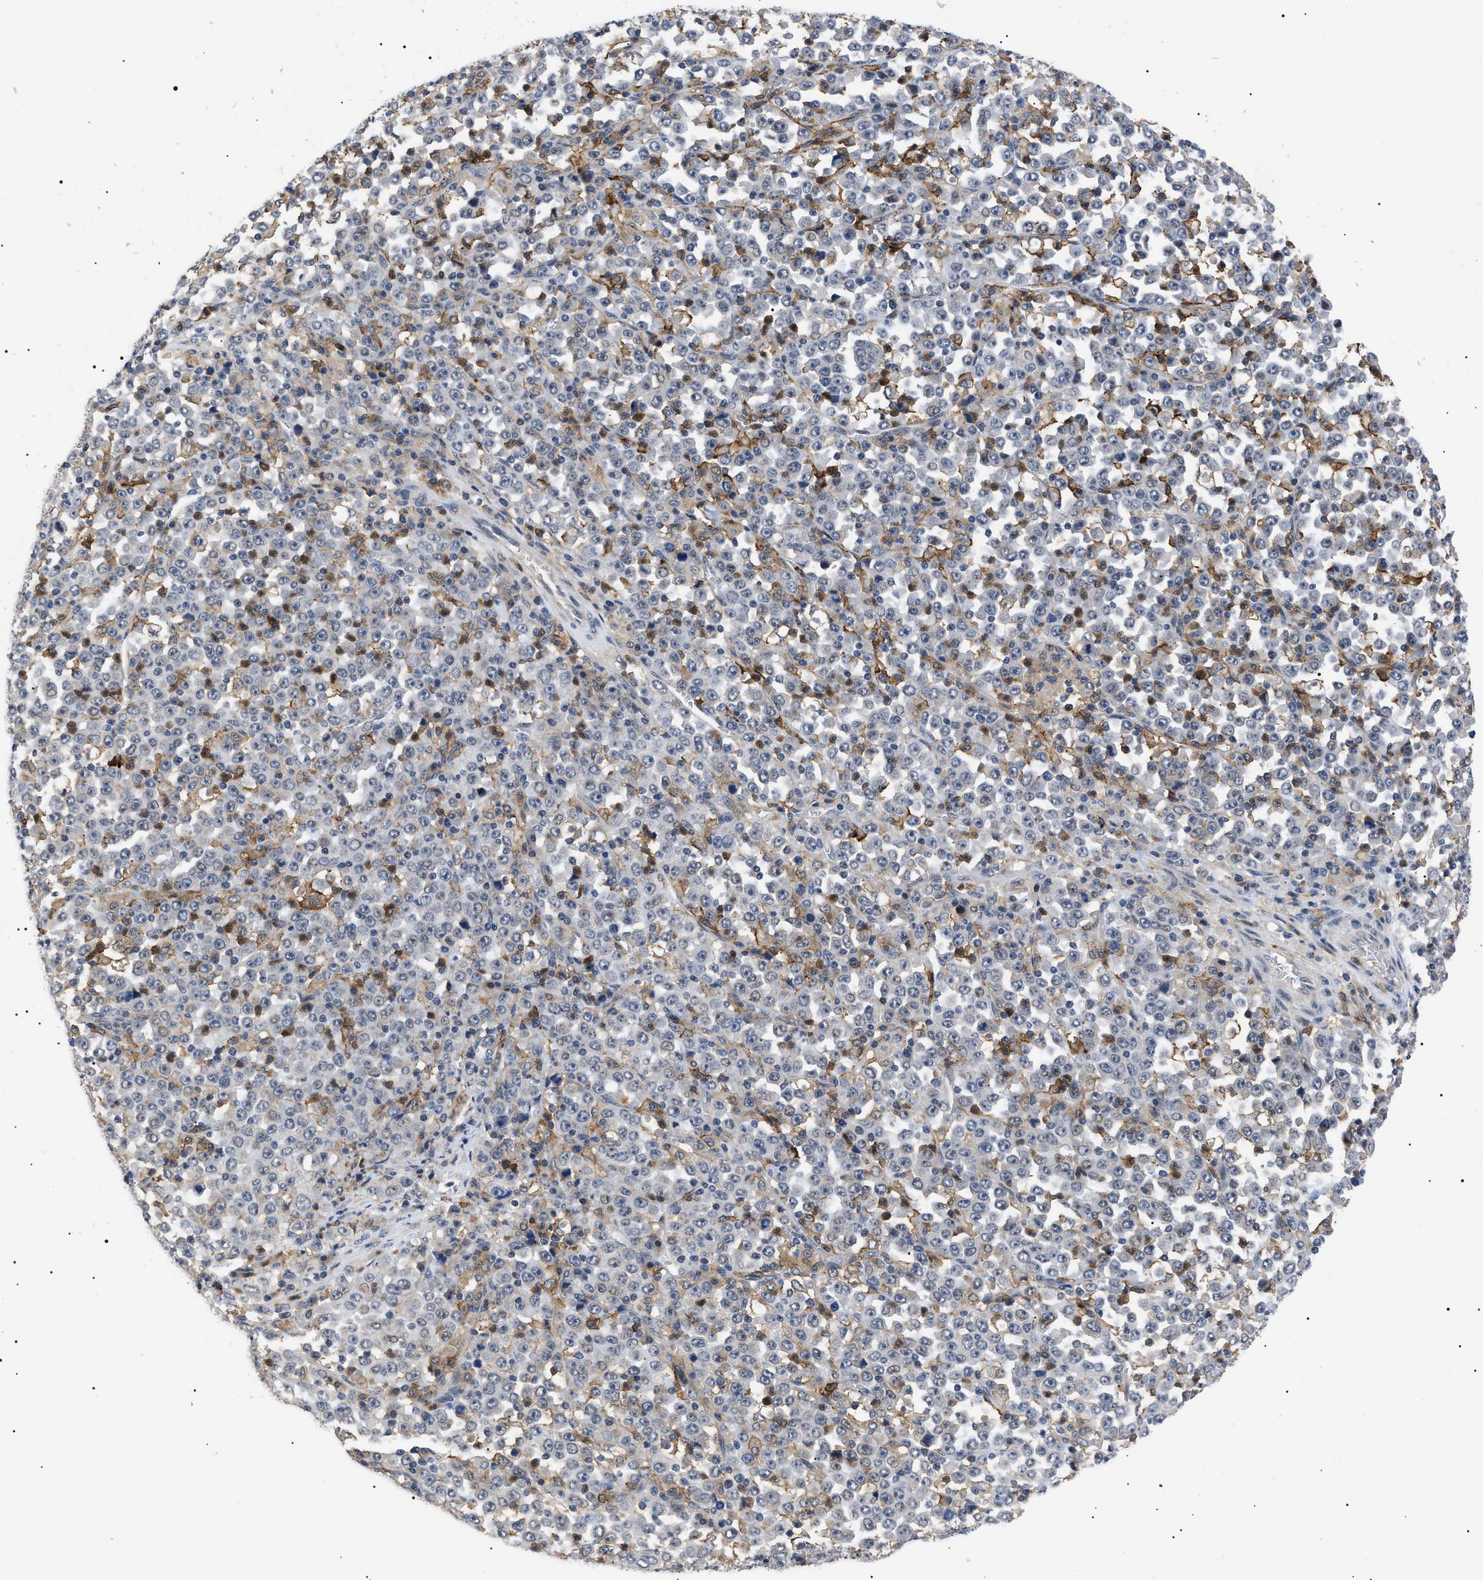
{"staining": {"intensity": "weak", "quantity": "<25%", "location": "cytoplasmic/membranous"}, "tissue": "stomach cancer", "cell_type": "Tumor cells", "image_type": "cancer", "snomed": [{"axis": "morphology", "description": "Normal tissue, NOS"}, {"axis": "morphology", "description": "Adenocarcinoma, NOS"}, {"axis": "topography", "description": "Stomach, upper"}, {"axis": "topography", "description": "Stomach"}], "caption": "This is an immunohistochemistry (IHC) histopathology image of stomach cancer. There is no positivity in tumor cells.", "gene": "CD300A", "patient": {"sex": "male", "age": 59}}